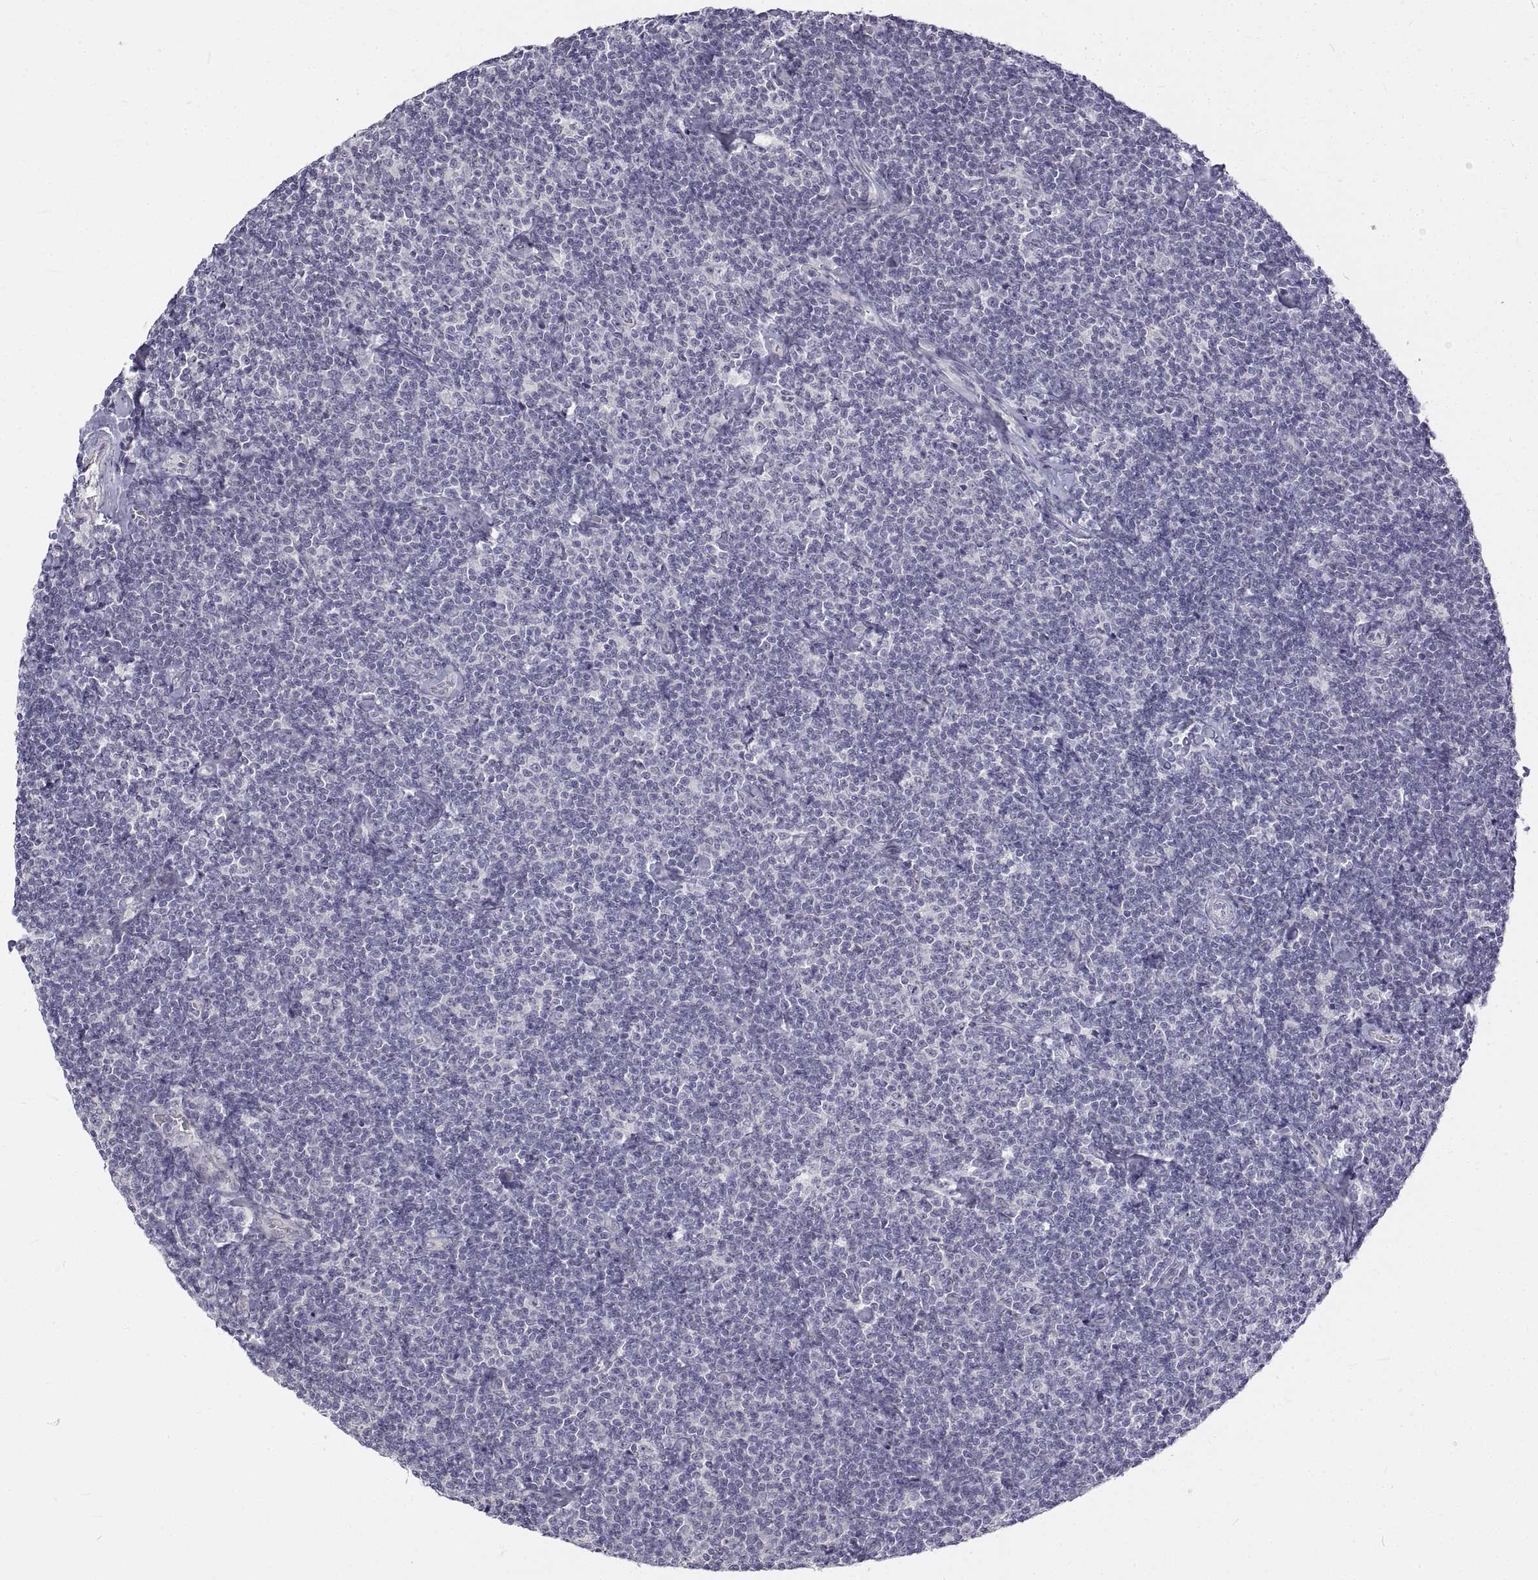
{"staining": {"intensity": "negative", "quantity": "none", "location": "none"}, "tissue": "lymphoma", "cell_type": "Tumor cells", "image_type": "cancer", "snomed": [{"axis": "morphology", "description": "Malignant lymphoma, non-Hodgkin's type, Low grade"}, {"axis": "topography", "description": "Lymph node"}], "caption": "DAB (3,3'-diaminobenzidine) immunohistochemical staining of low-grade malignant lymphoma, non-Hodgkin's type demonstrates no significant expression in tumor cells.", "gene": "ANO2", "patient": {"sex": "male", "age": 81}}